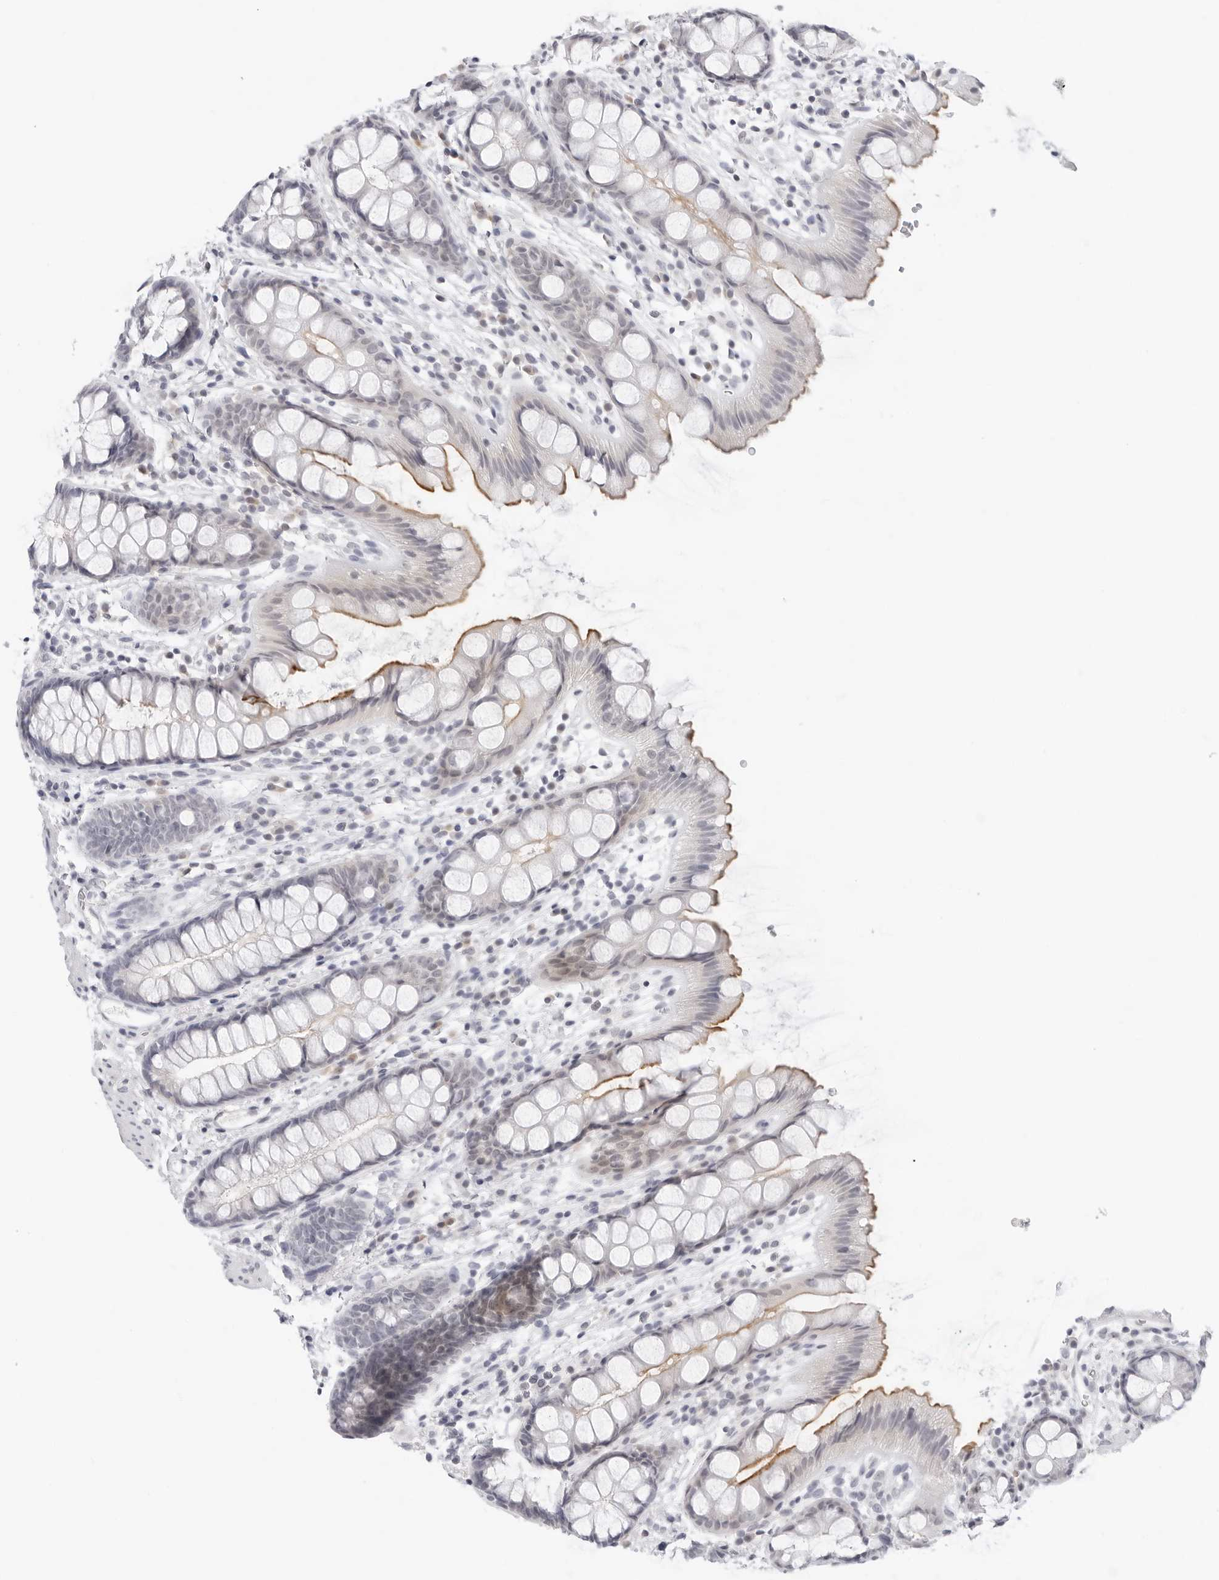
{"staining": {"intensity": "weak", "quantity": "25%-75%", "location": "cytoplasmic/membranous"}, "tissue": "rectum", "cell_type": "Glandular cells", "image_type": "normal", "snomed": [{"axis": "morphology", "description": "Normal tissue, NOS"}, {"axis": "topography", "description": "Rectum"}], "caption": "This photomicrograph exhibits IHC staining of unremarkable rectum, with low weak cytoplasmic/membranous staining in about 25%-75% of glandular cells.", "gene": "EDN2", "patient": {"sex": "female", "age": 65}}